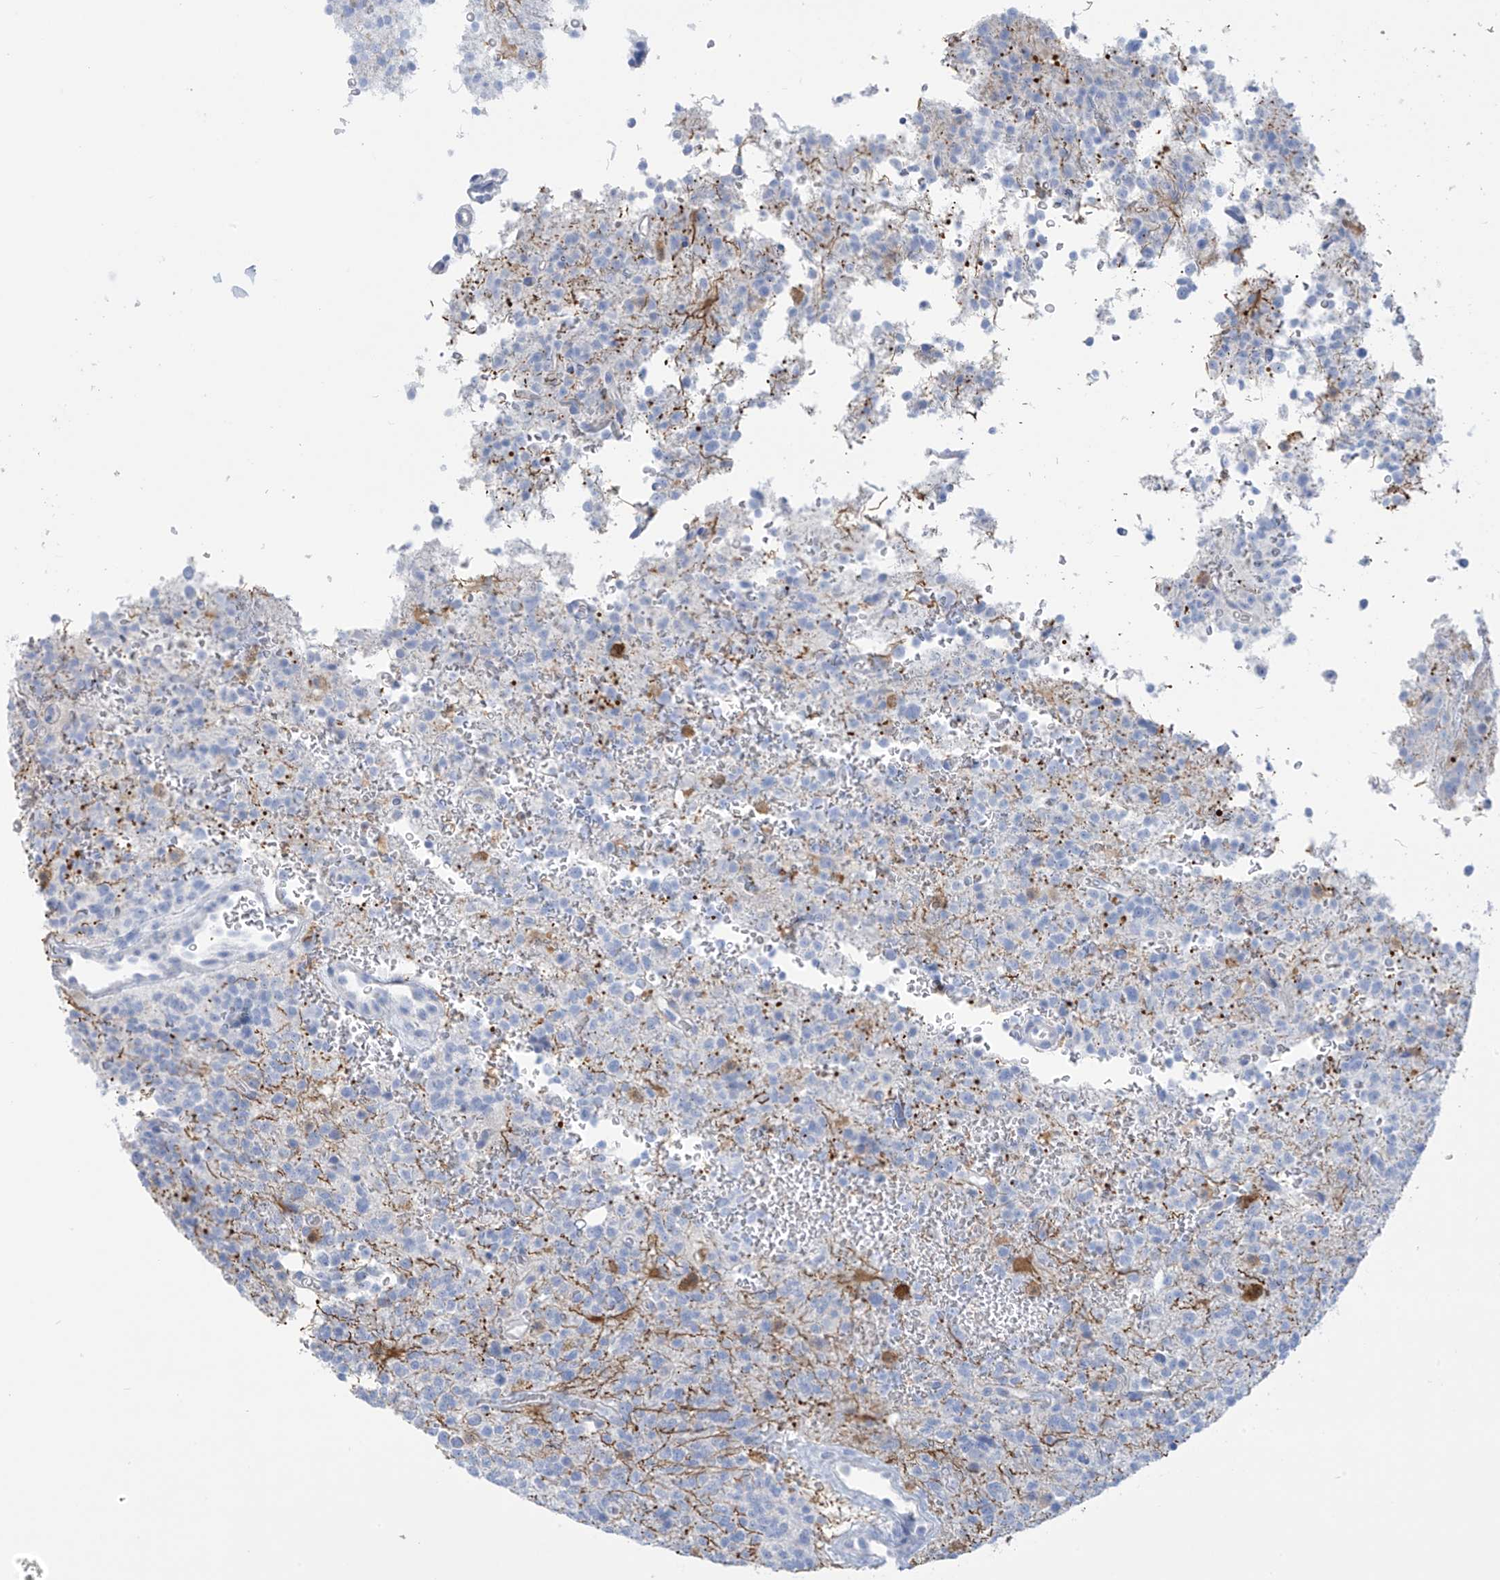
{"staining": {"intensity": "negative", "quantity": "none", "location": "none"}, "tissue": "glioma", "cell_type": "Tumor cells", "image_type": "cancer", "snomed": [{"axis": "morphology", "description": "Glioma, malignant, High grade"}, {"axis": "topography", "description": "Brain"}], "caption": "There is no significant staining in tumor cells of malignant glioma (high-grade).", "gene": "TRMT2B", "patient": {"sex": "female", "age": 62}}